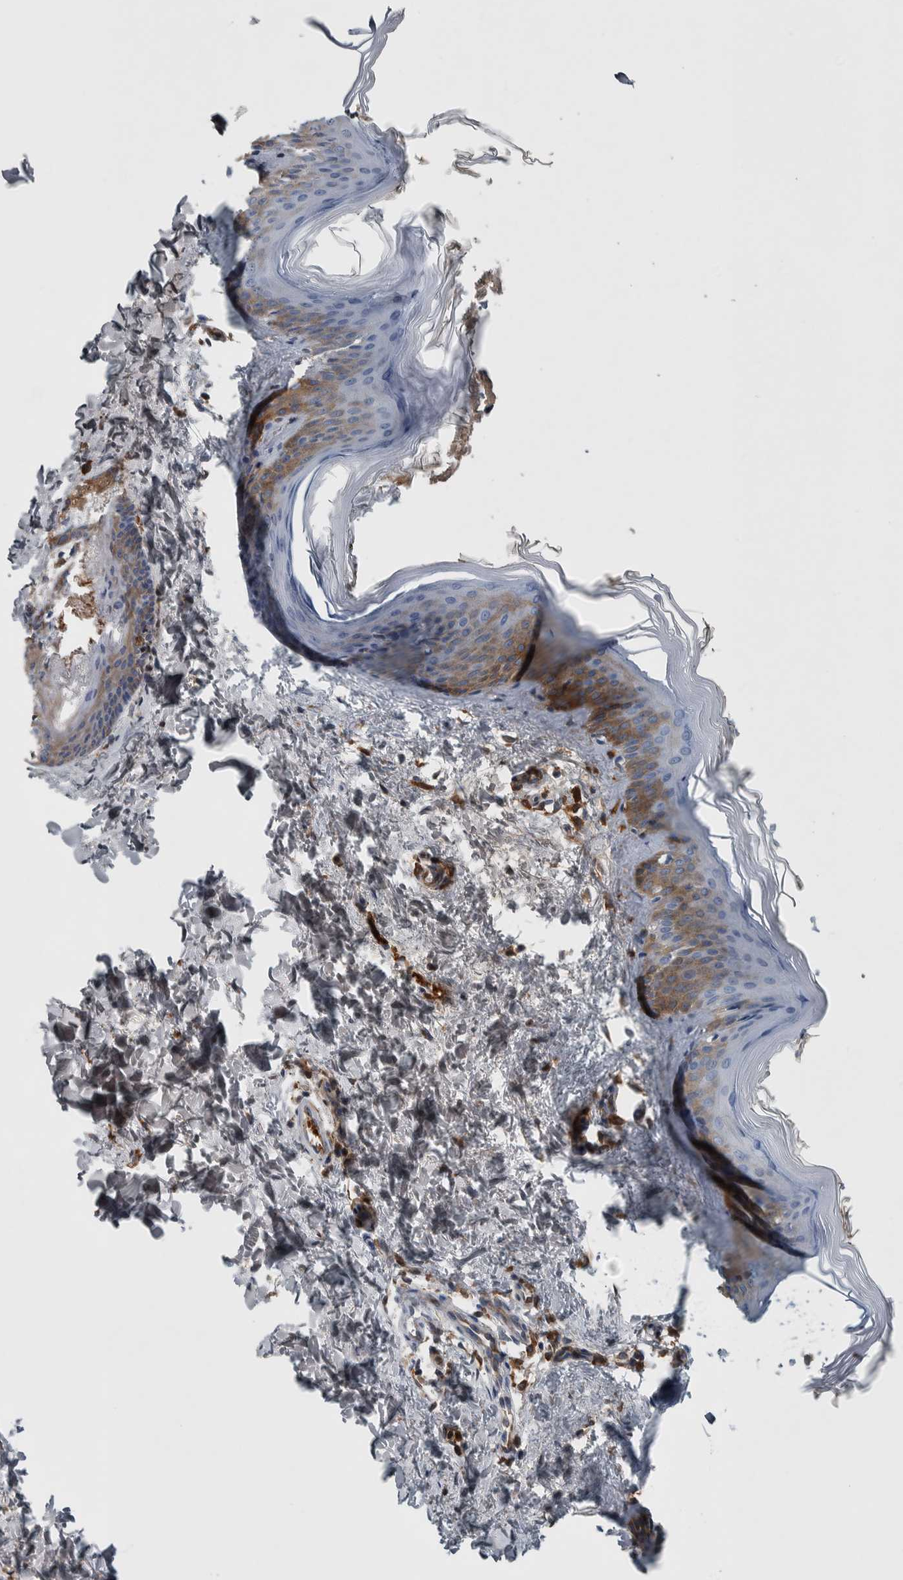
{"staining": {"intensity": "negative", "quantity": "none", "location": "none"}, "tissue": "skin", "cell_type": "Fibroblasts", "image_type": "normal", "snomed": [{"axis": "morphology", "description": "Normal tissue, NOS"}, {"axis": "topography", "description": "Skin"}], "caption": "Immunohistochemistry of unremarkable skin demonstrates no positivity in fibroblasts.", "gene": "SERPINC1", "patient": {"sex": "female", "age": 27}}